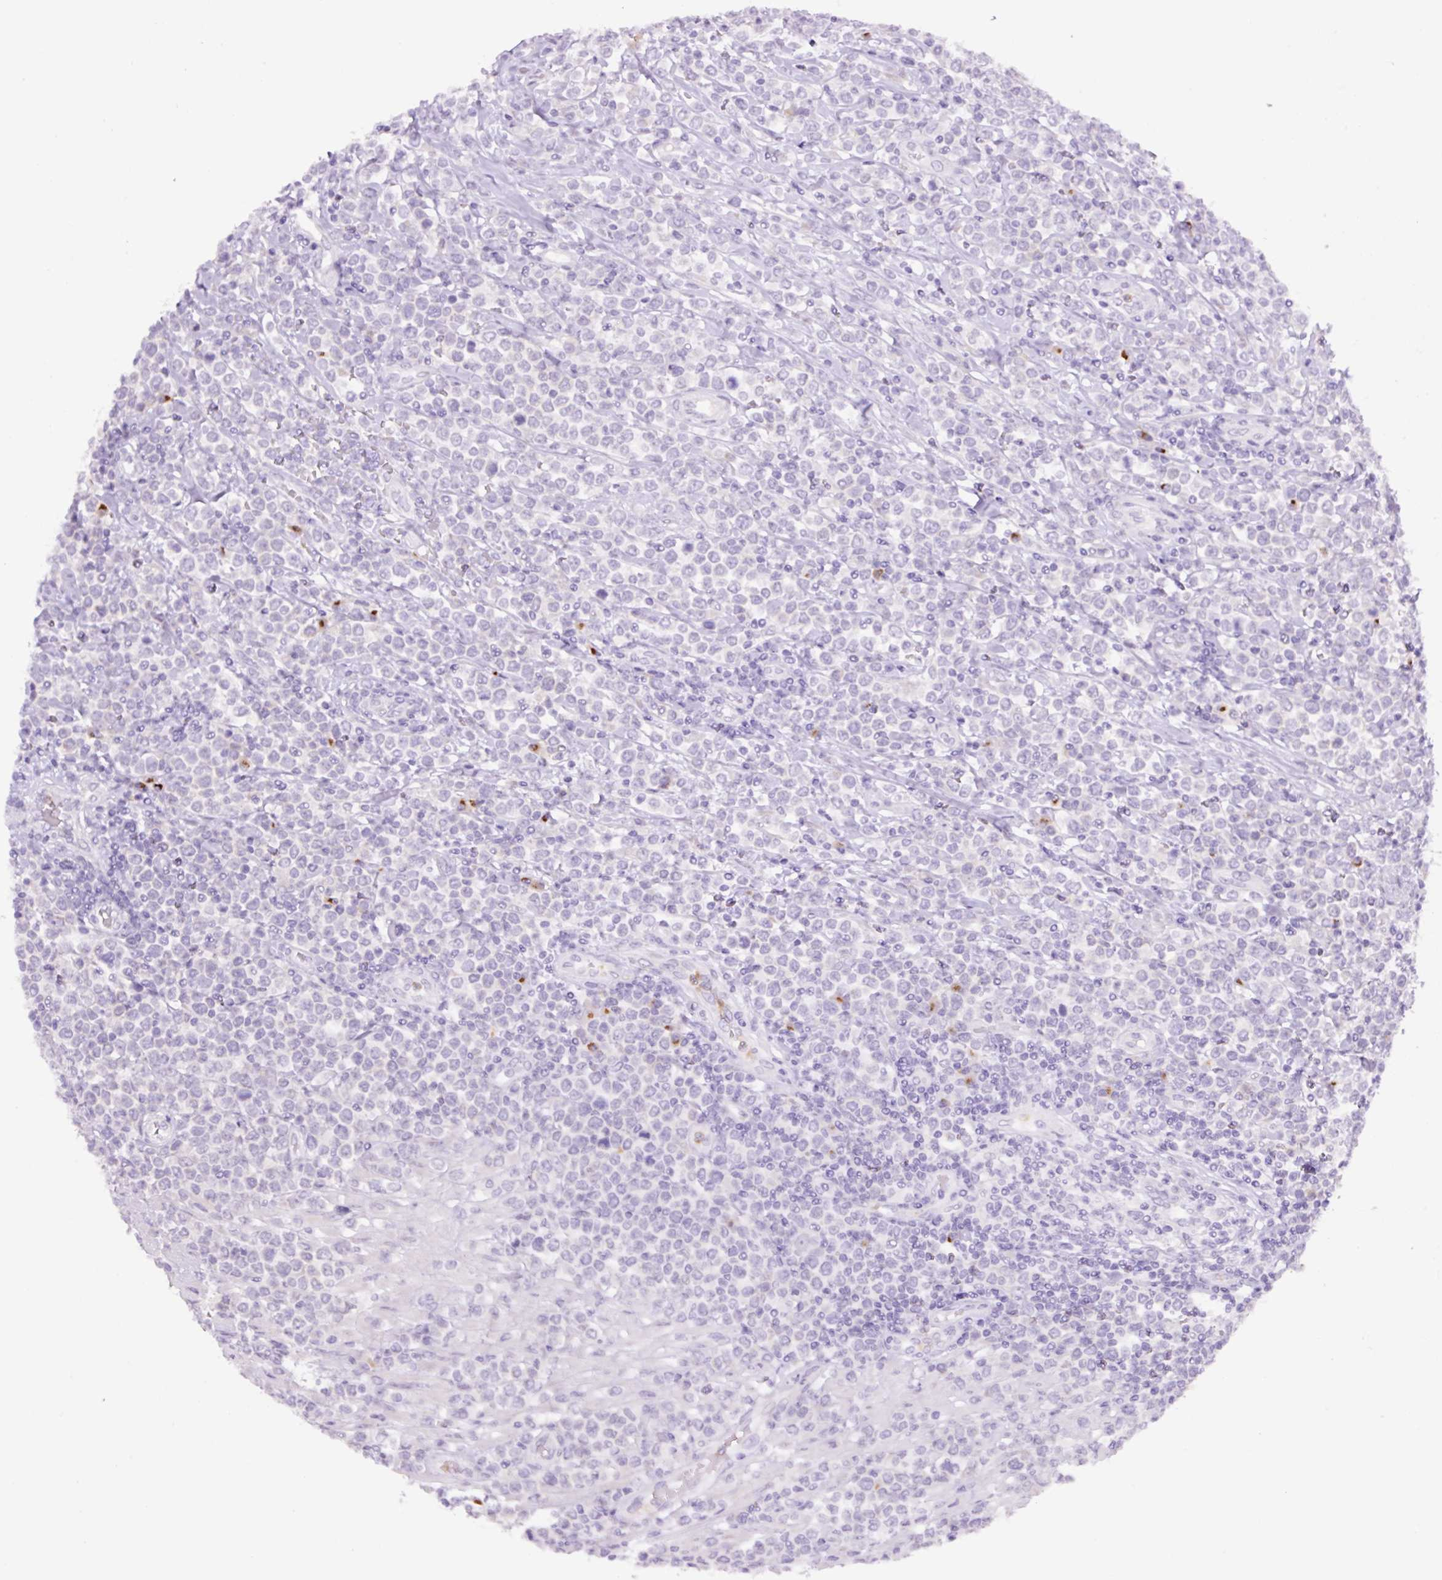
{"staining": {"intensity": "negative", "quantity": "none", "location": "none"}, "tissue": "lymphoma", "cell_type": "Tumor cells", "image_type": "cancer", "snomed": [{"axis": "morphology", "description": "Malignant lymphoma, non-Hodgkin's type, High grade"}, {"axis": "topography", "description": "Soft tissue"}], "caption": "Tumor cells show no significant protein staining in lymphoma.", "gene": "MFSD3", "patient": {"sex": "female", "age": 56}}